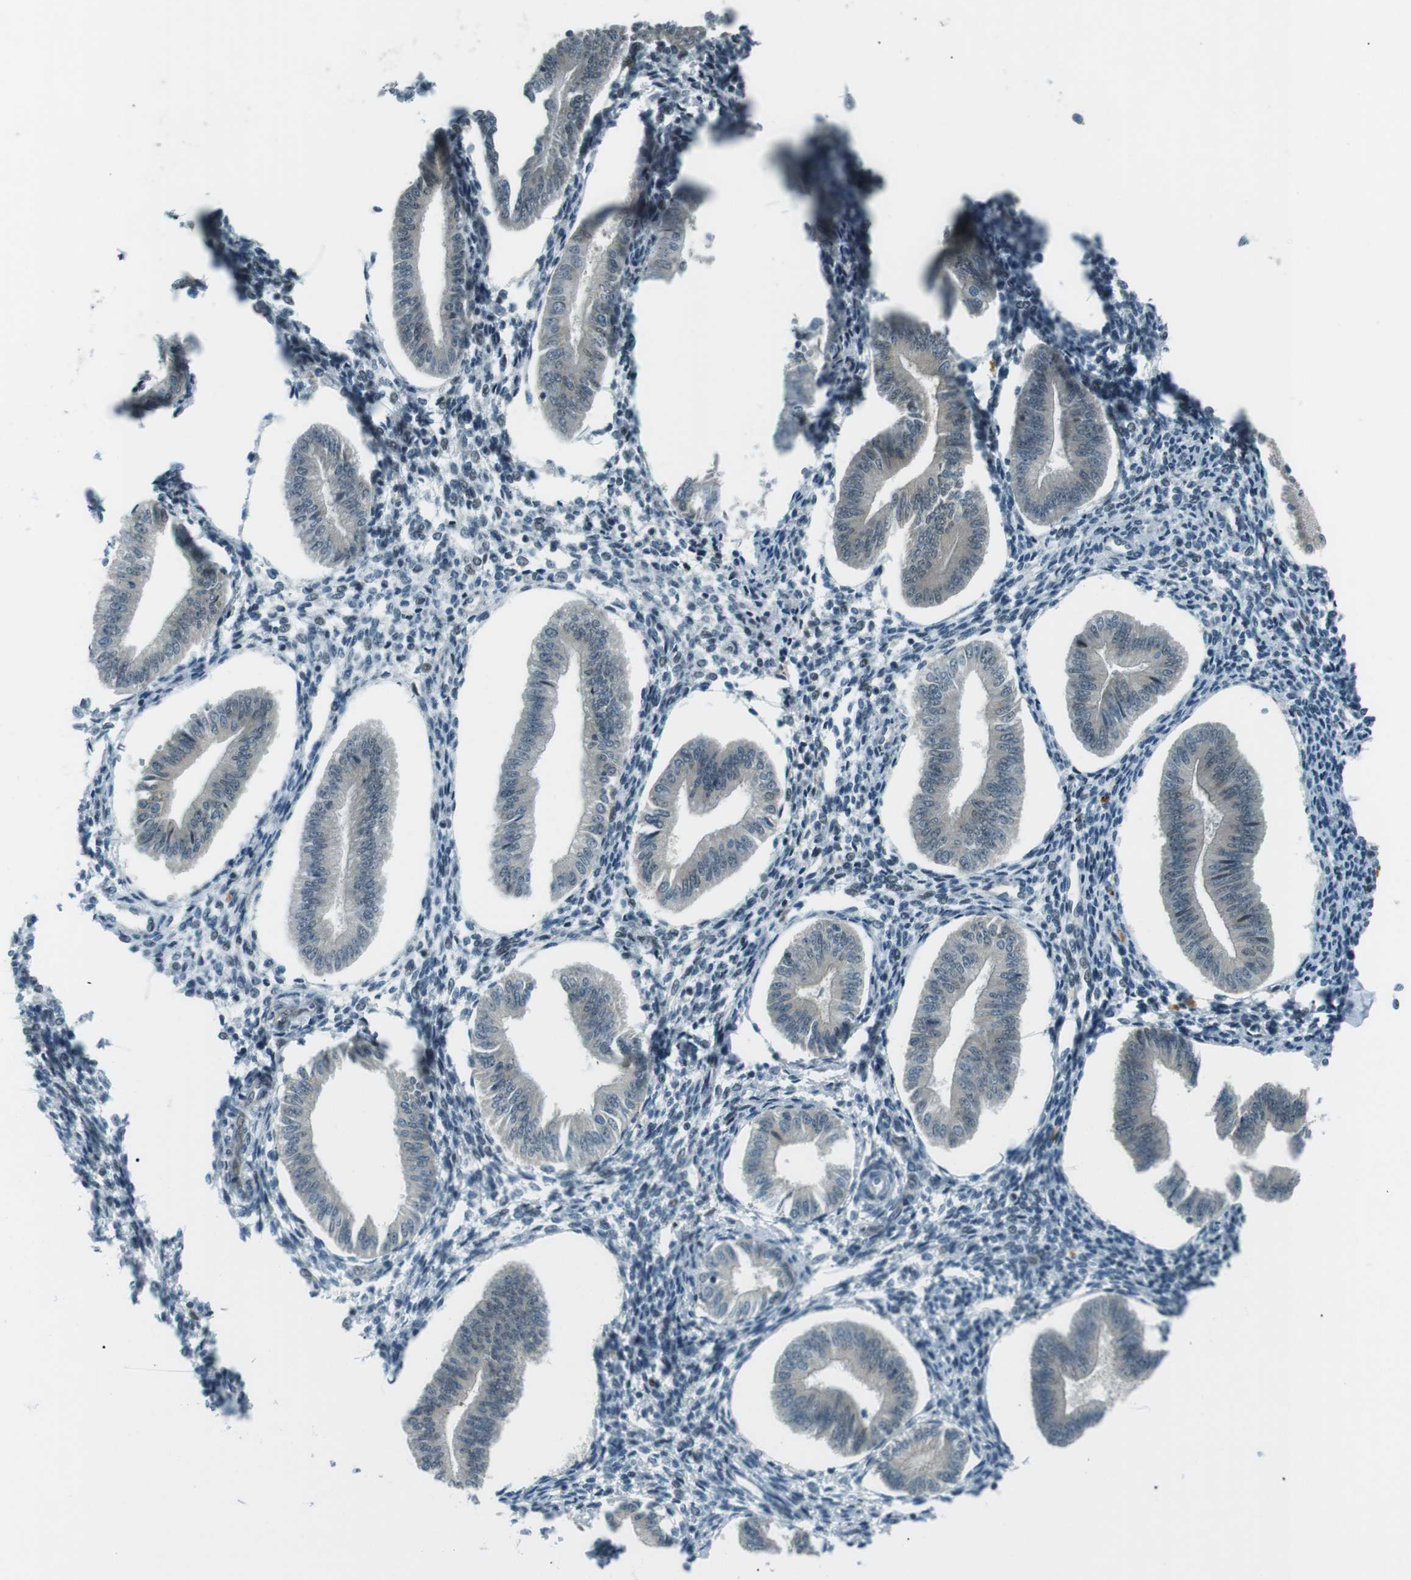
{"staining": {"intensity": "weak", "quantity": "<25%", "location": "nuclear"}, "tissue": "endometrium", "cell_type": "Cells in endometrial stroma", "image_type": "normal", "snomed": [{"axis": "morphology", "description": "Normal tissue, NOS"}, {"axis": "topography", "description": "Endometrium"}], "caption": "DAB (3,3'-diaminobenzidine) immunohistochemical staining of unremarkable endometrium shows no significant positivity in cells in endometrial stroma.", "gene": "PJA1", "patient": {"sex": "female", "age": 50}}